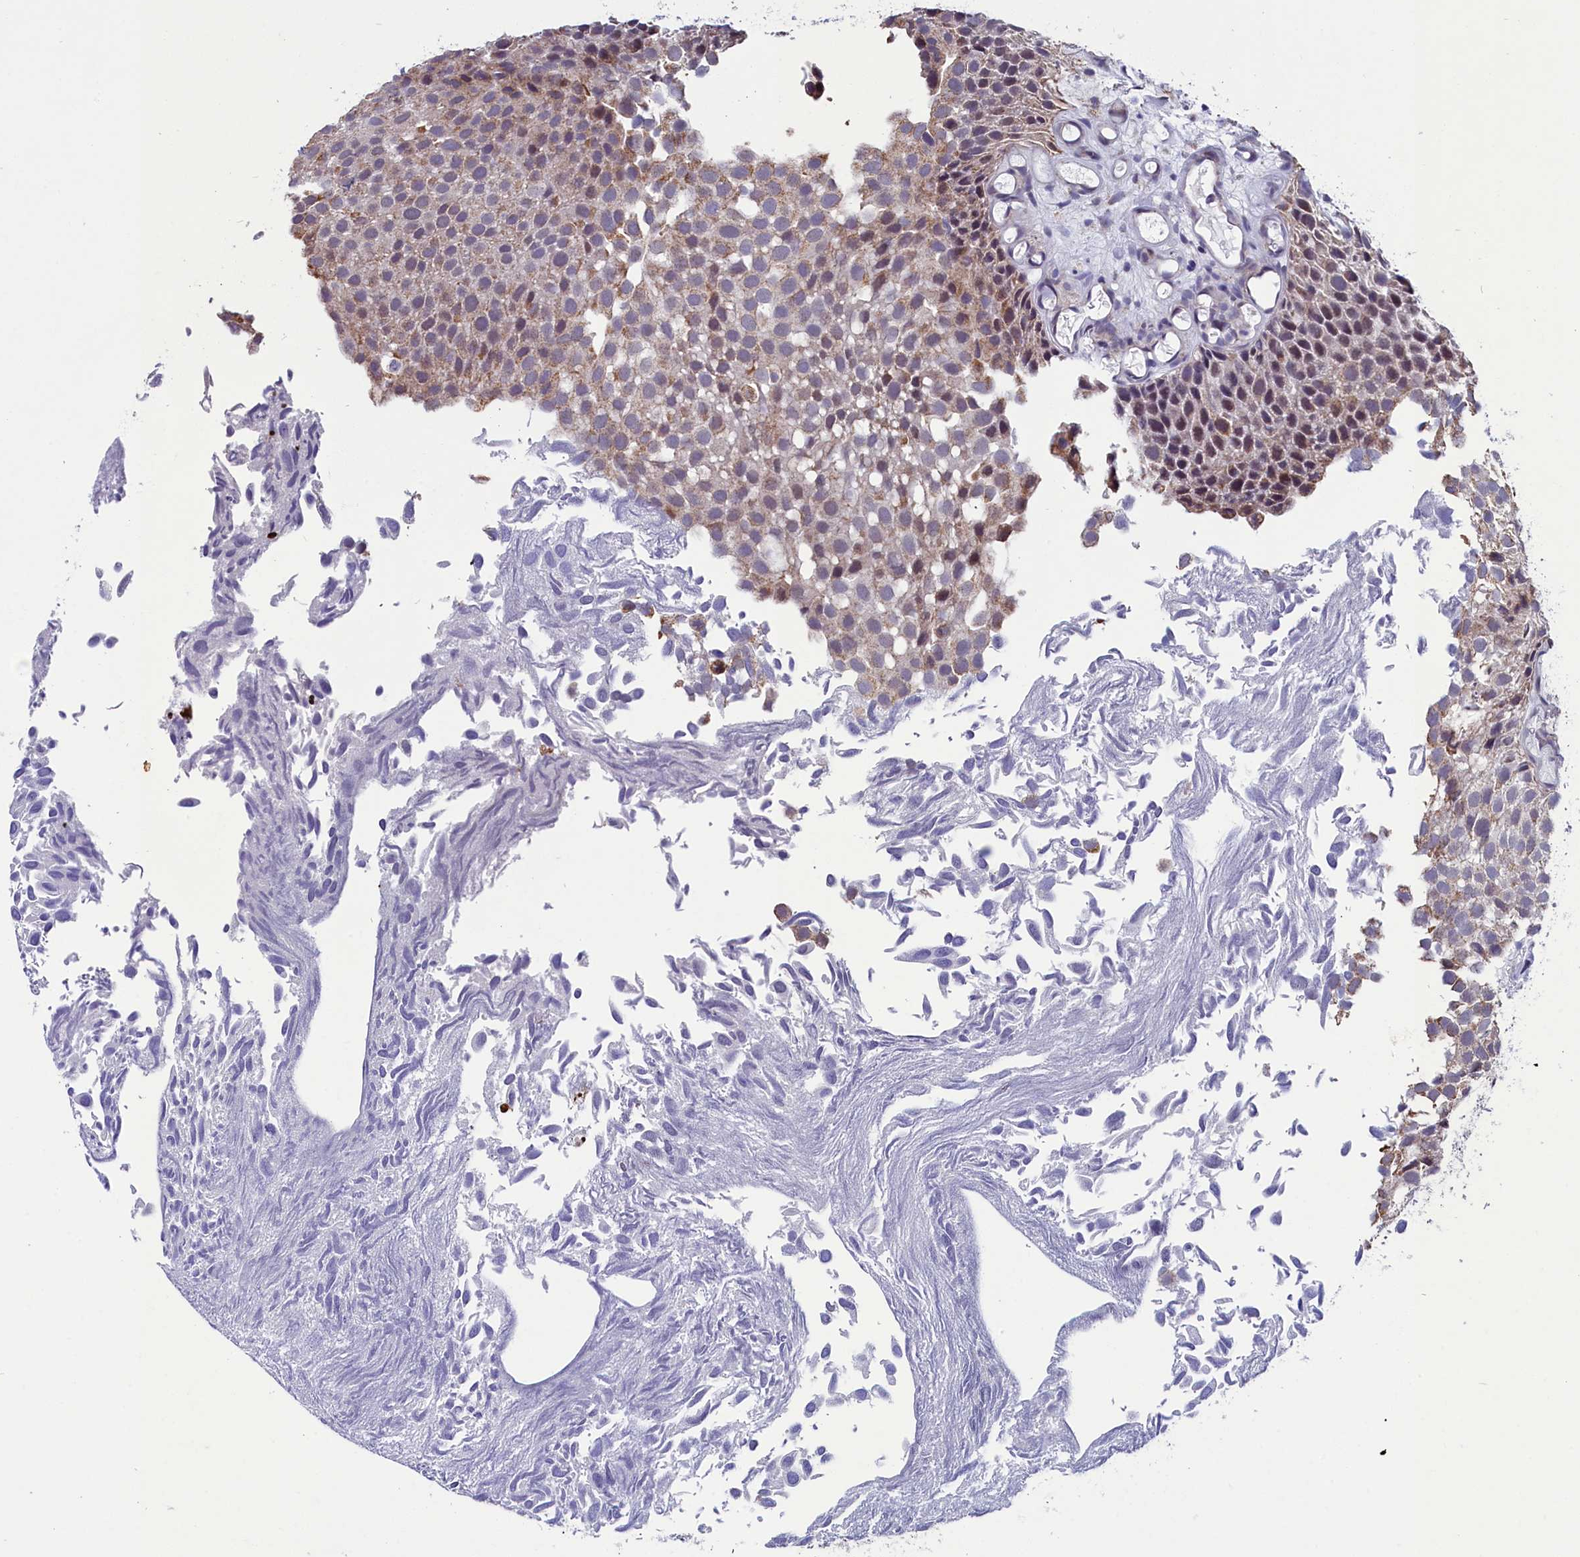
{"staining": {"intensity": "weak", "quantity": "25%-75%", "location": "cytoplasmic/membranous,nuclear"}, "tissue": "urothelial cancer", "cell_type": "Tumor cells", "image_type": "cancer", "snomed": [{"axis": "morphology", "description": "Urothelial carcinoma, Low grade"}, {"axis": "topography", "description": "Urinary bladder"}], "caption": "The micrograph demonstrates staining of urothelial cancer, revealing weak cytoplasmic/membranous and nuclear protein positivity (brown color) within tumor cells.", "gene": "SCD5", "patient": {"sex": "male", "age": 89}}